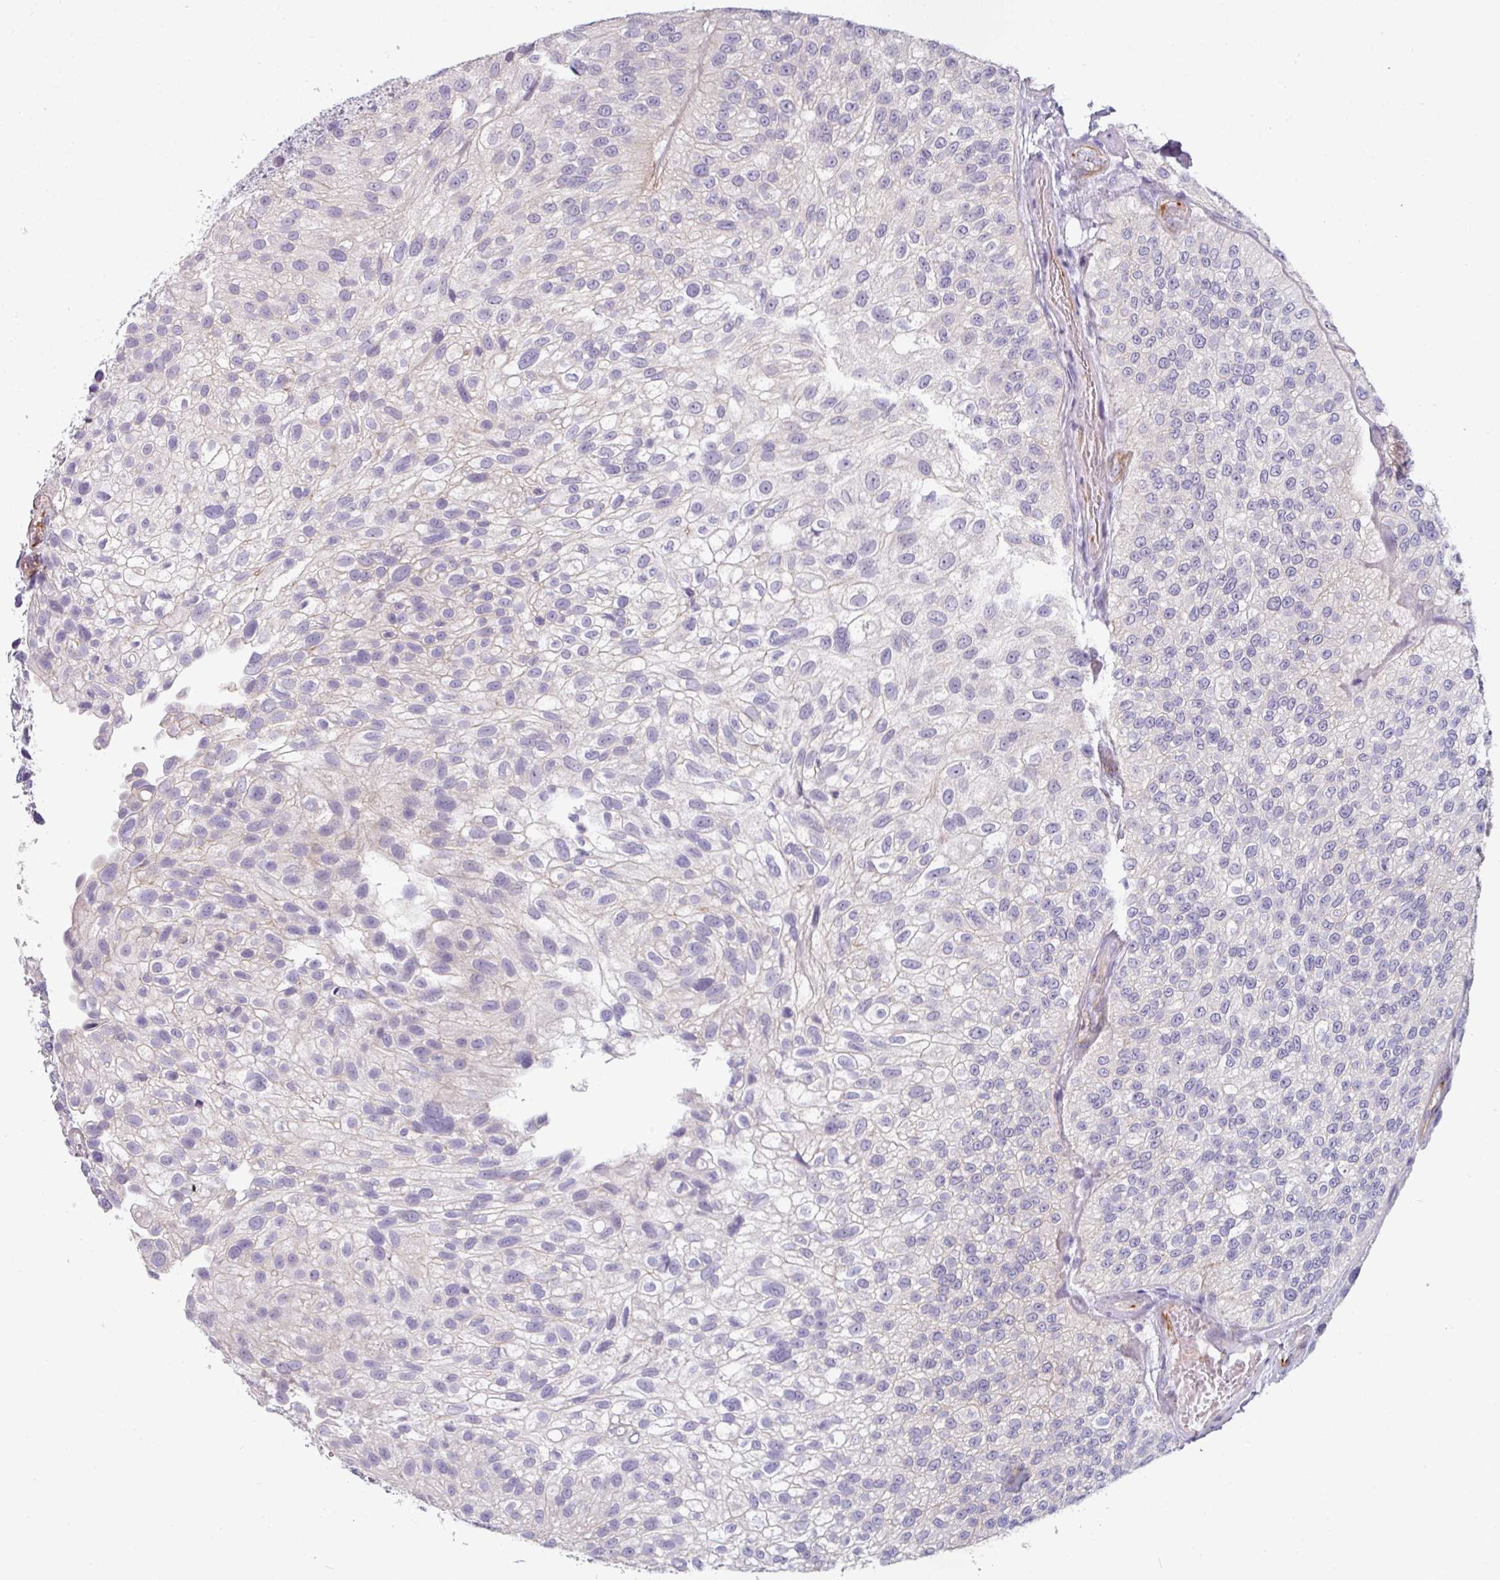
{"staining": {"intensity": "negative", "quantity": "none", "location": "none"}, "tissue": "urothelial cancer", "cell_type": "Tumor cells", "image_type": "cancer", "snomed": [{"axis": "morphology", "description": "Urothelial carcinoma, NOS"}, {"axis": "topography", "description": "Urinary bladder"}], "caption": "Immunohistochemistry histopathology image of neoplastic tissue: urothelial cancer stained with DAB (3,3'-diaminobenzidine) demonstrates no significant protein staining in tumor cells.", "gene": "SLC17A7", "patient": {"sex": "male", "age": 87}}